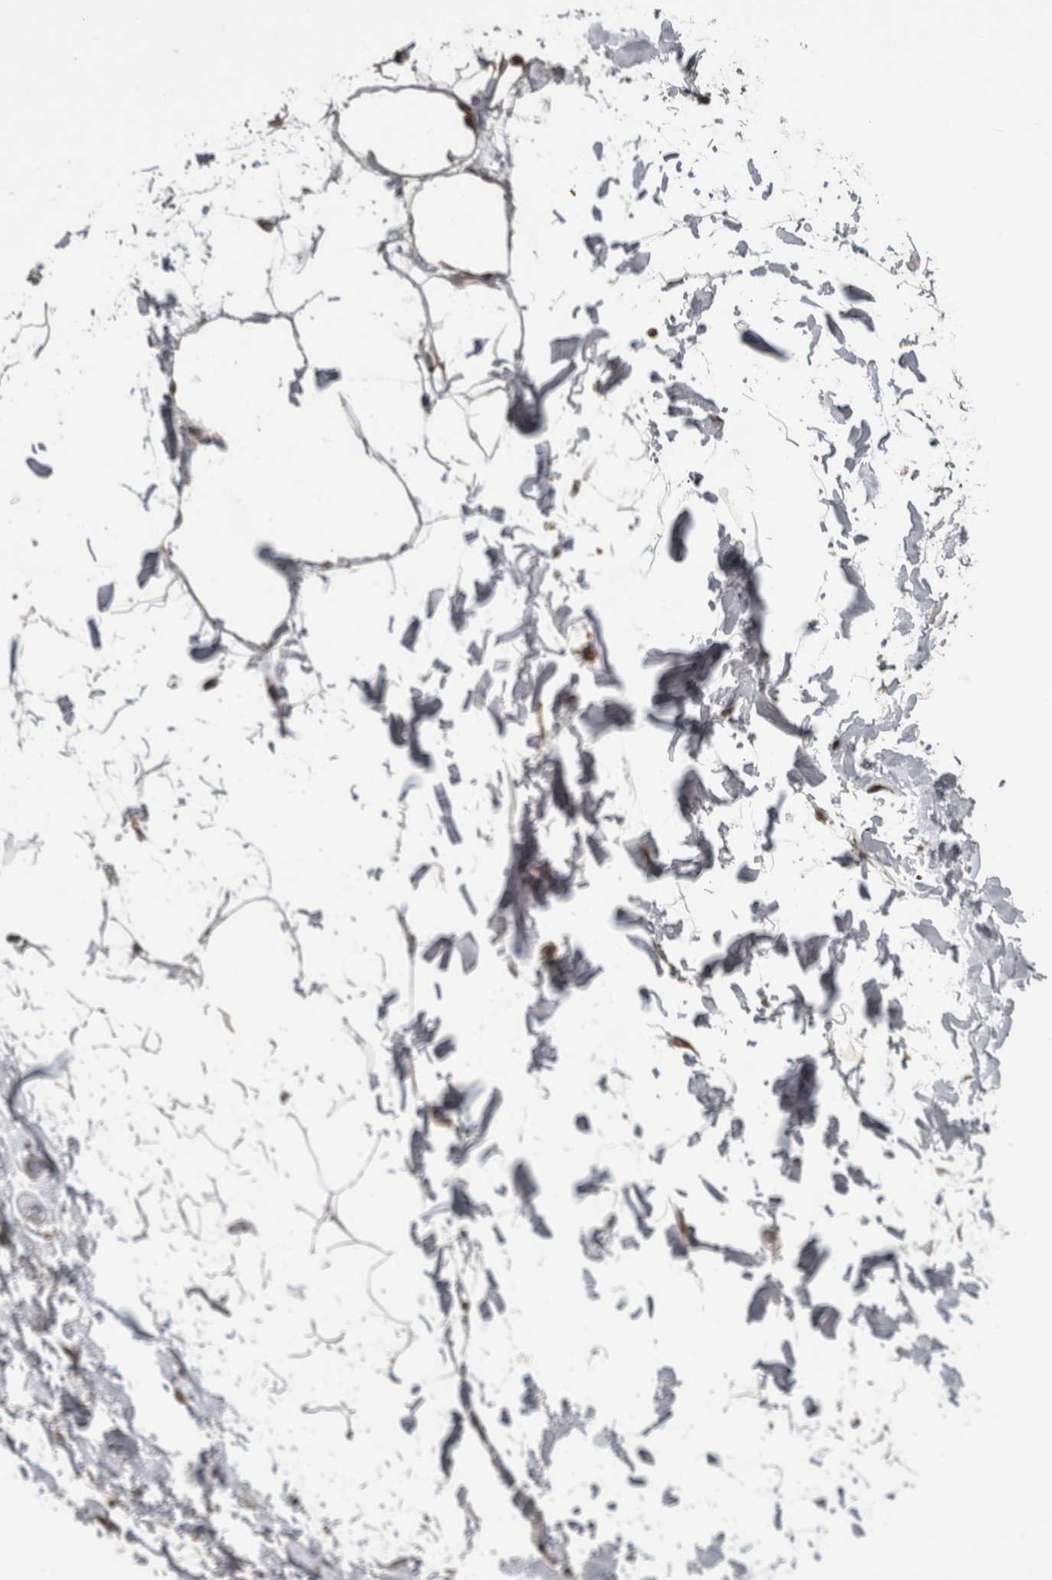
{"staining": {"intensity": "negative", "quantity": "none", "location": "none"}, "tissue": "adipose tissue", "cell_type": "Adipocytes", "image_type": "normal", "snomed": [{"axis": "morphology", "description": "Normal tissue, NOS"}, {"axis": "topography", "description": "Soft tissue"}], "caption": "There is no significant expression in adipocytes of adipose tissue. (DAB immunohistochemistry (IHC) visualized using brightfield microscopy, high magnification).", "gene": "ATXN2", "patient": {"sex": "male", "age": 72}}